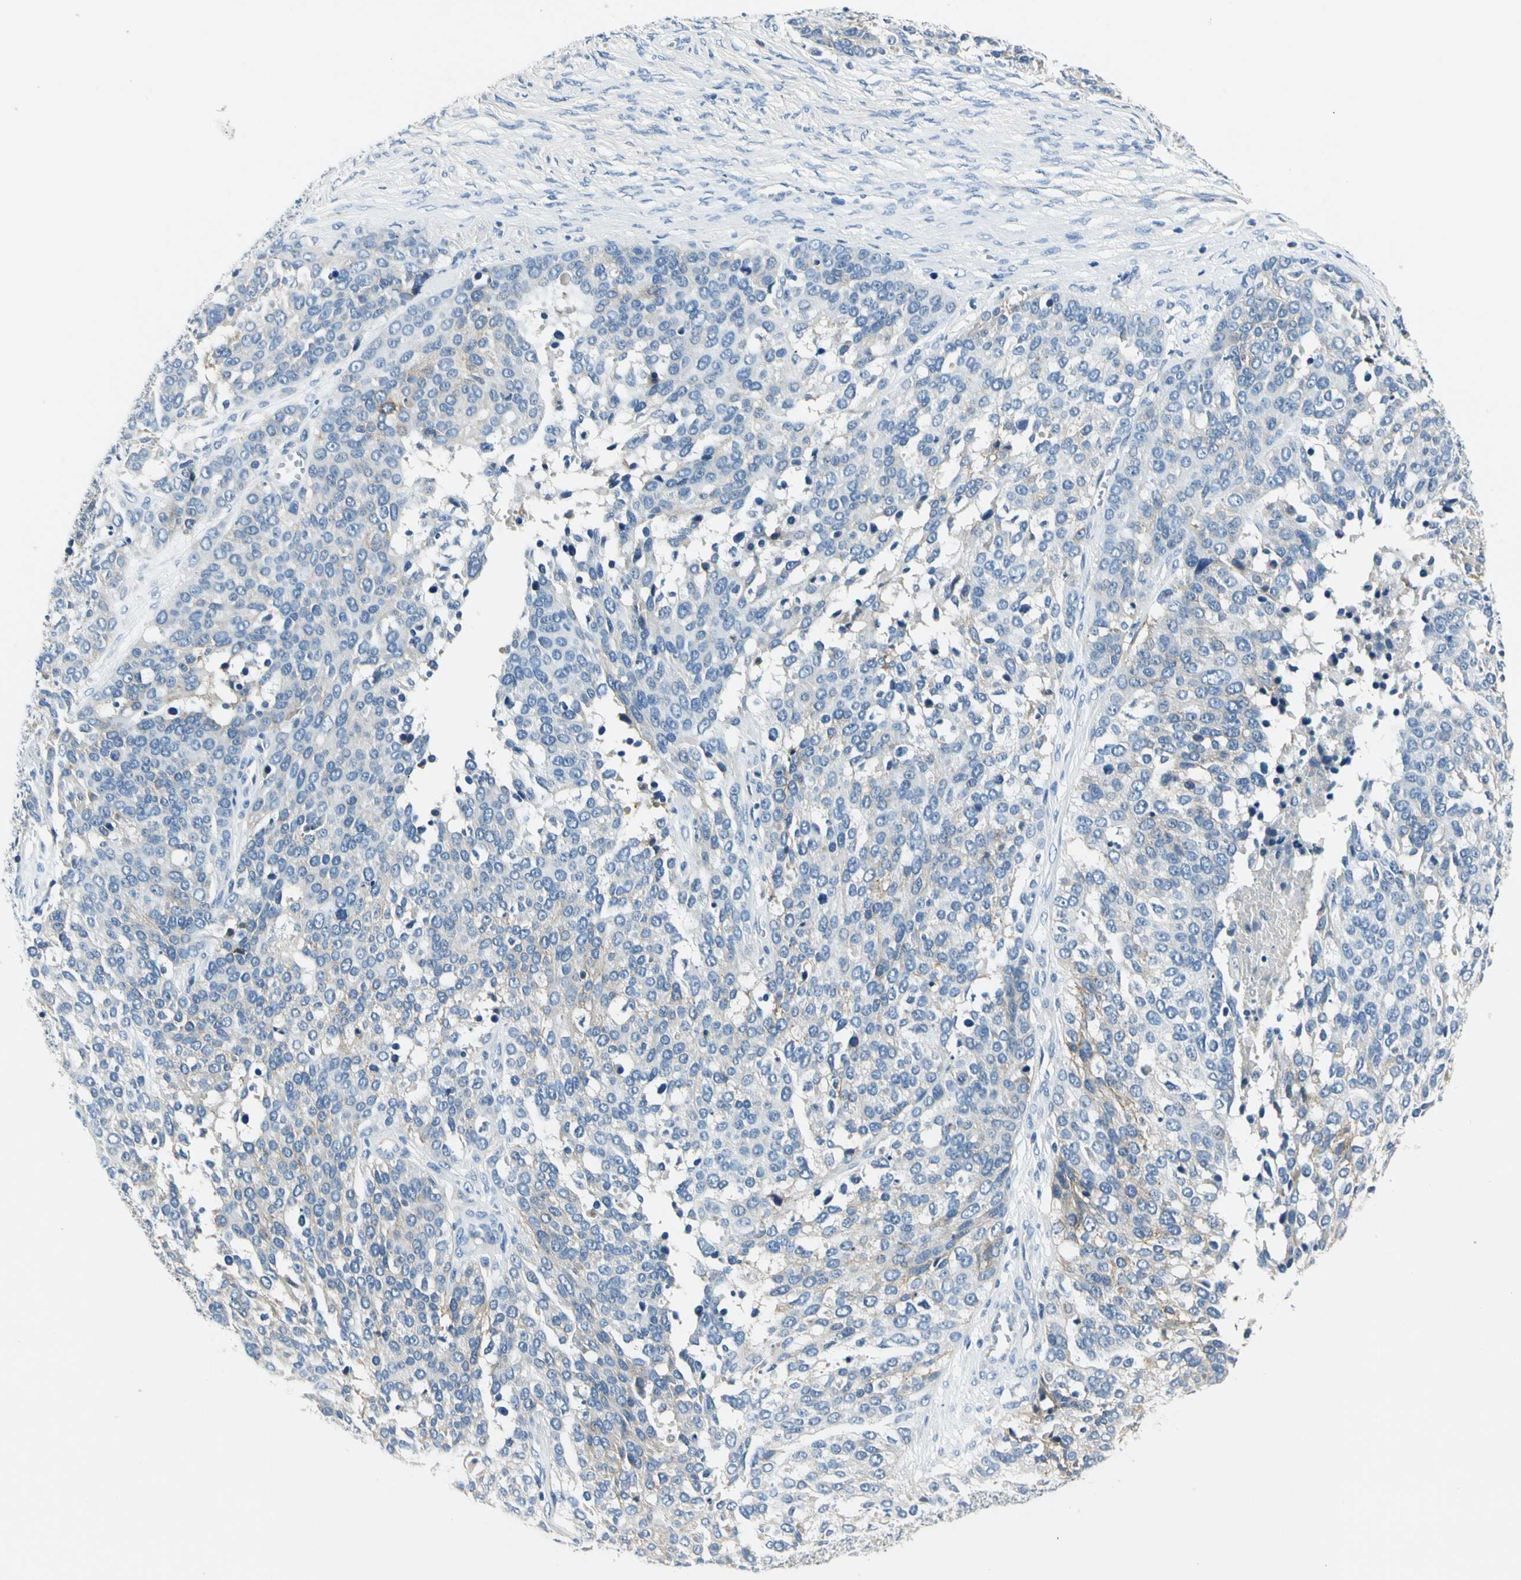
{"staining": {"intensity": "weak", "quantity": "<25%", "location": "cytoplasmic/membranous"}, "tissue": "ovarian cancer", "cell_type": "Tumor cells", "image_type": "cancer", "snomed": [{"axis": "morphology", "description": "Cystadenocarcinoma, serous, NOS"}, {"axis": "topography", "description": "Ovary"}], "caption": "Protein analysis of ovarian serous cystadenocarcinoma exhibits no significant staining in tumor cells.", "gene": "TGFBR3", "patient": {"sex": "female", "age": 44}}